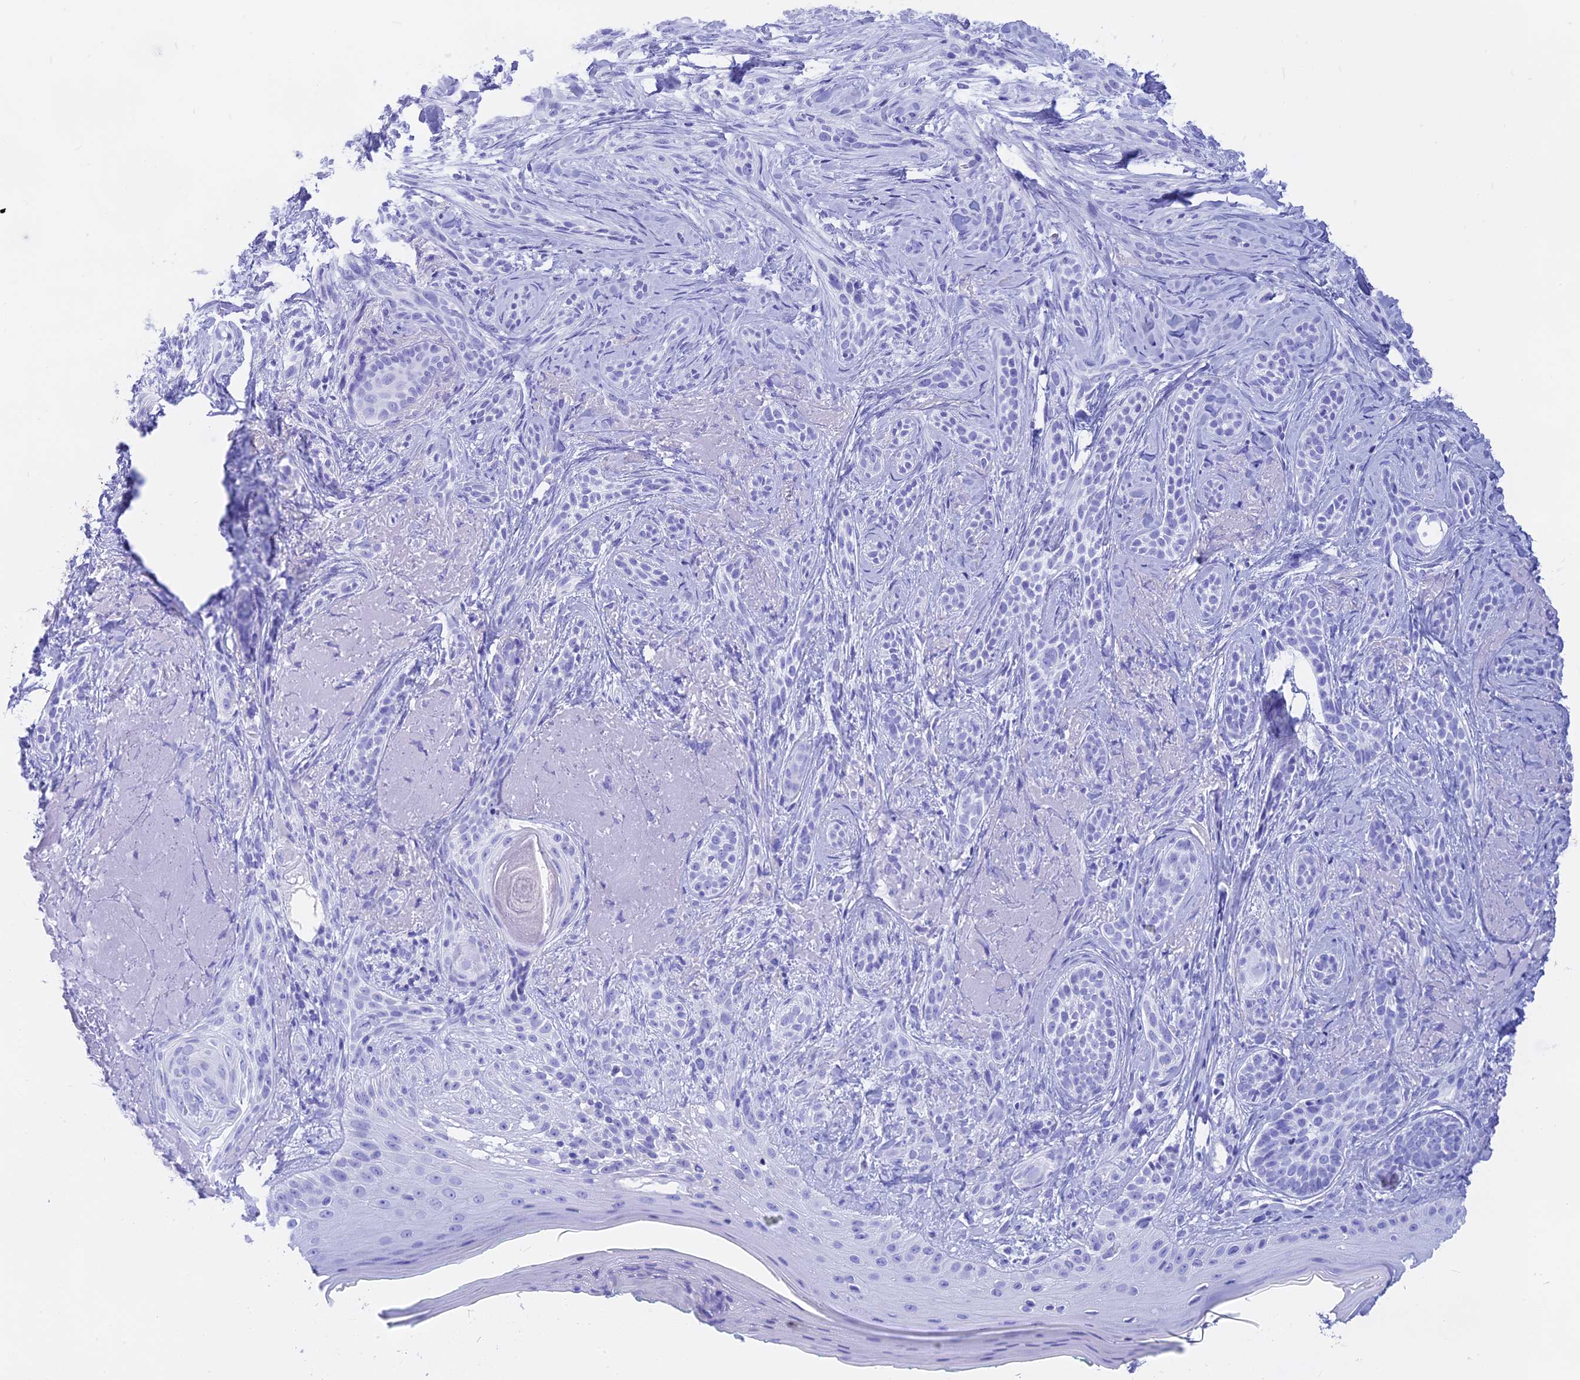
{"staining": {"intensity": "negative", "quantity": "none", "location": "none"}, "tissue": "skin cancer", "cell_type": "Tumor cells", "image_type": "cancer", "snomed": [{"axis": "morphology", "description": "Basal cell carcinoma"}, {"axis": "topography", "description": "Skin"}], "caption": "Micrograph shows no significant protein staining in tumor cells of skin cancer (basal cell carcinoma).", "gene": "ISCA1", "patient": {"sex": "male", "age": 71}}